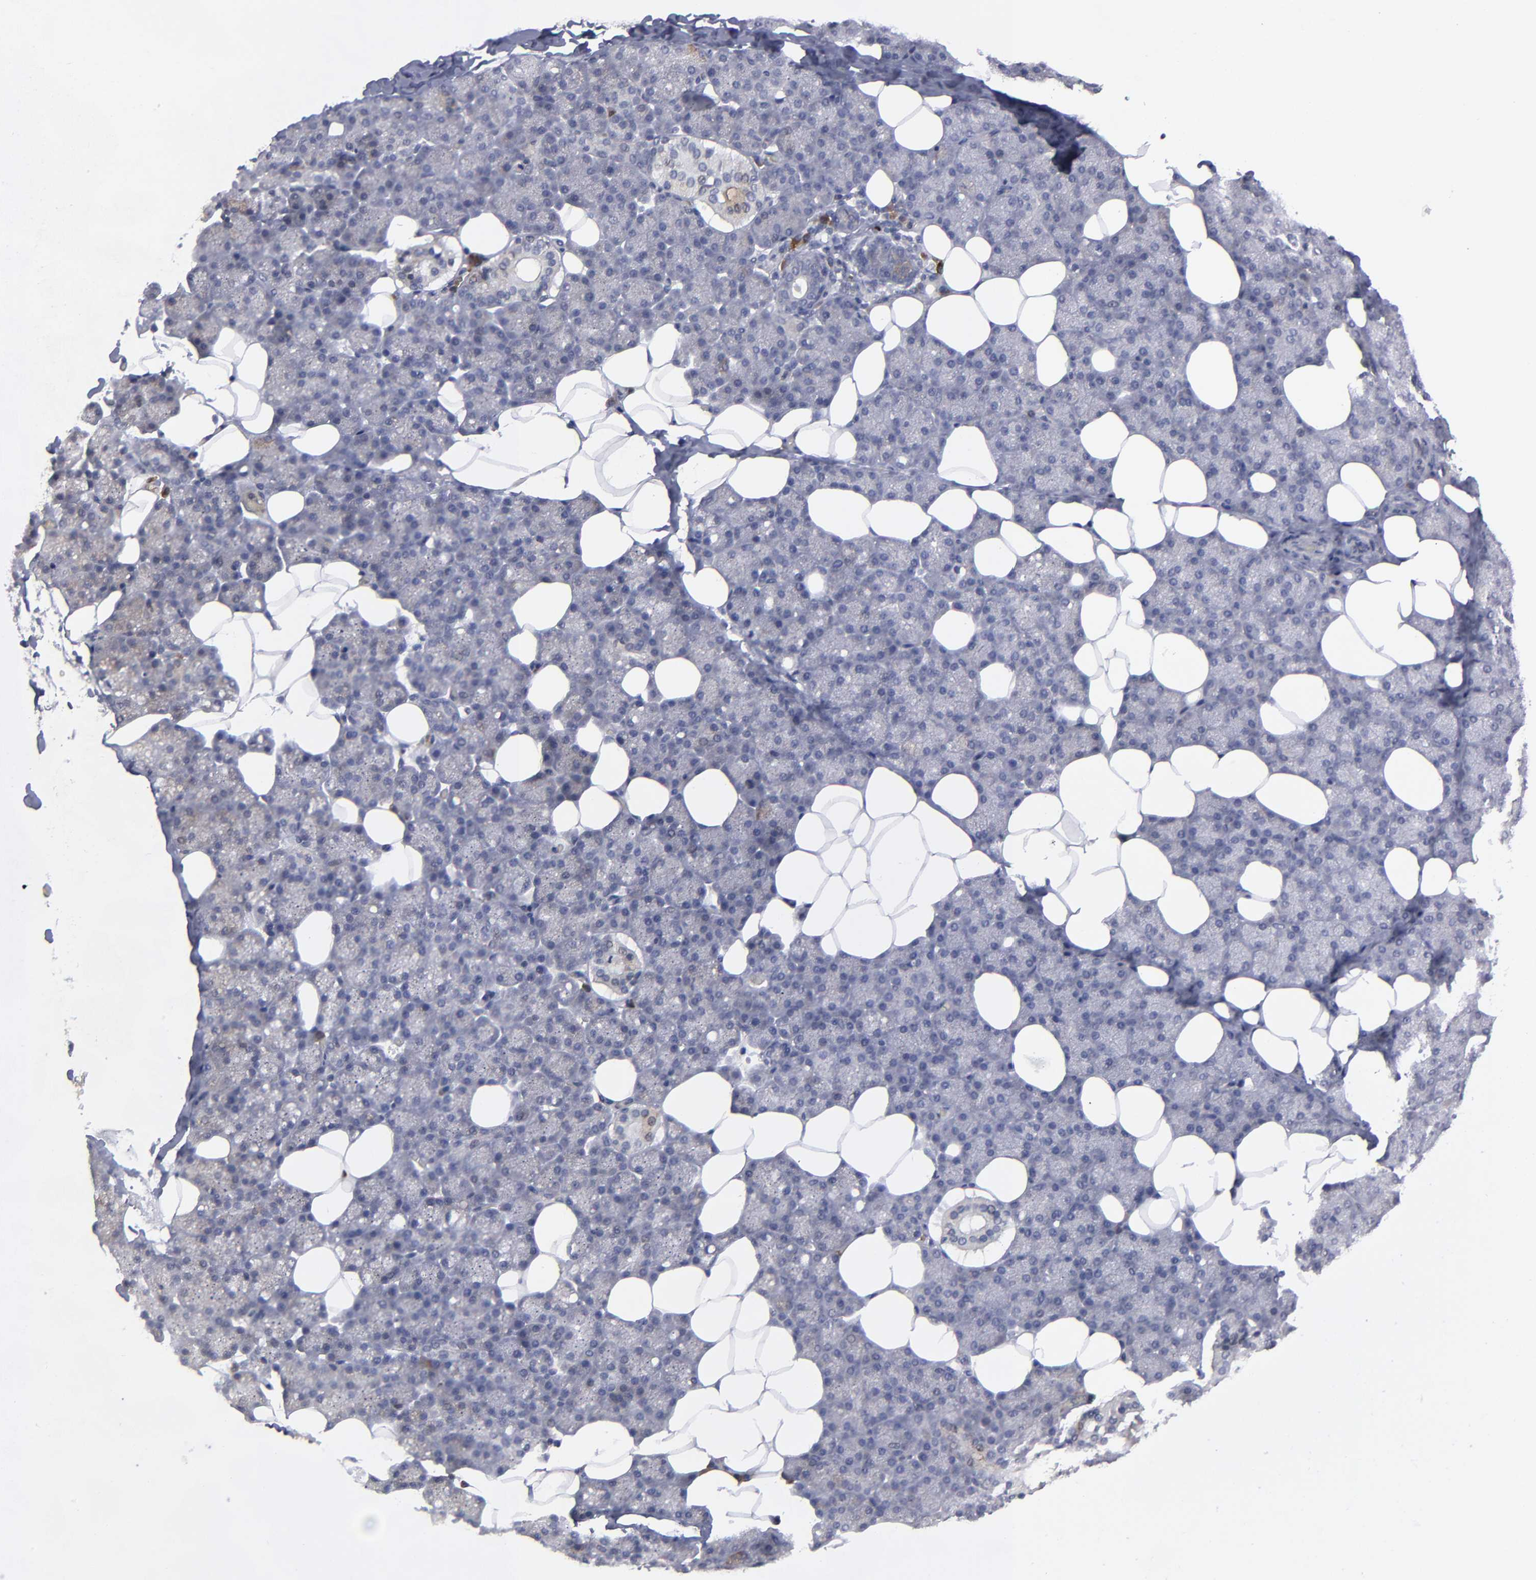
{"staining": {"intensity": "weak", "quantity": "25%-75%", "location": "cytoplasmic/membranous"}, "tissue": "salivary gland", "cell_type": "Glandular cells", "image_type": "normal", "snomed": [{"axis": "morphology", "description": "Normal tissue, NOS"}, {"axis": "topography", "description": "Lymph node"}, {"axis": "topography", "description": "Salivary gland"}], "caption": "Brown immunohistochemical staining in unremarkable human salivary gland displays weak cytoplasmic/membranous positivity in approximately 25%-75% of glandular cells. (brown staining indicates protein expression, while blue staining denotes nuclei).", "gene": "CEP97", "patient": {"sex": "male", "age": 8}}